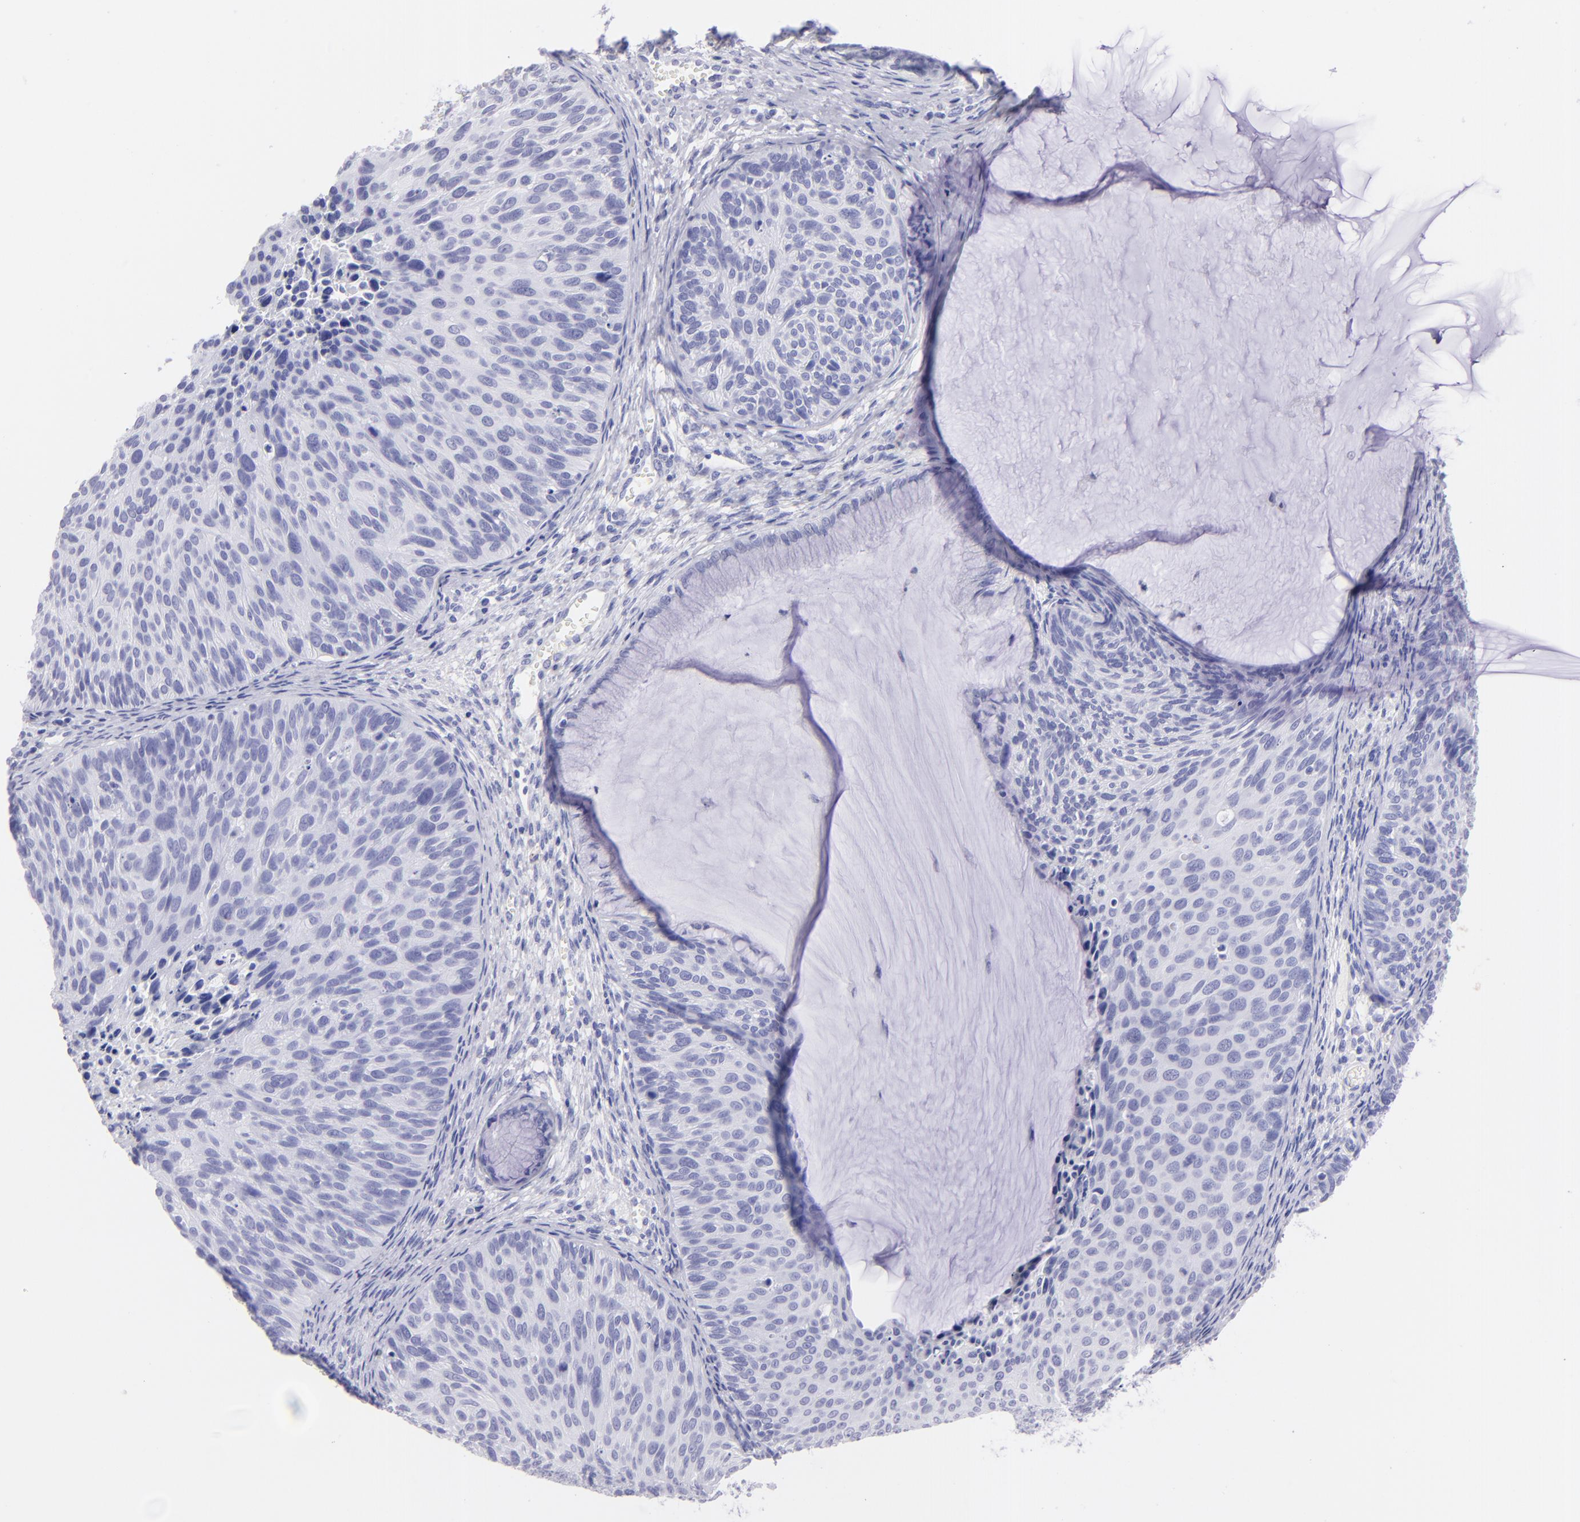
{"staining": {"intensity": "negative", "quantity": "none", "location": "none"}, "tissue": "cervical cancer", "cell_type": "Tumor cells", "image_type": "cancer", "snomed": [{"axis": "morphology", "description": "Squamous cell carcinoma, NOS"}, {"axis": "topography", "description": "Cervix"}], "caption": "IHC photomicrograph of neoplastic tissue: cervical cancer (squamous cell carcinoma) stained with DAB exhibits no significant protein expression in tumor cells.", "gene": "SLC1A3", "patient": {"sex": "female", "age": 36}}